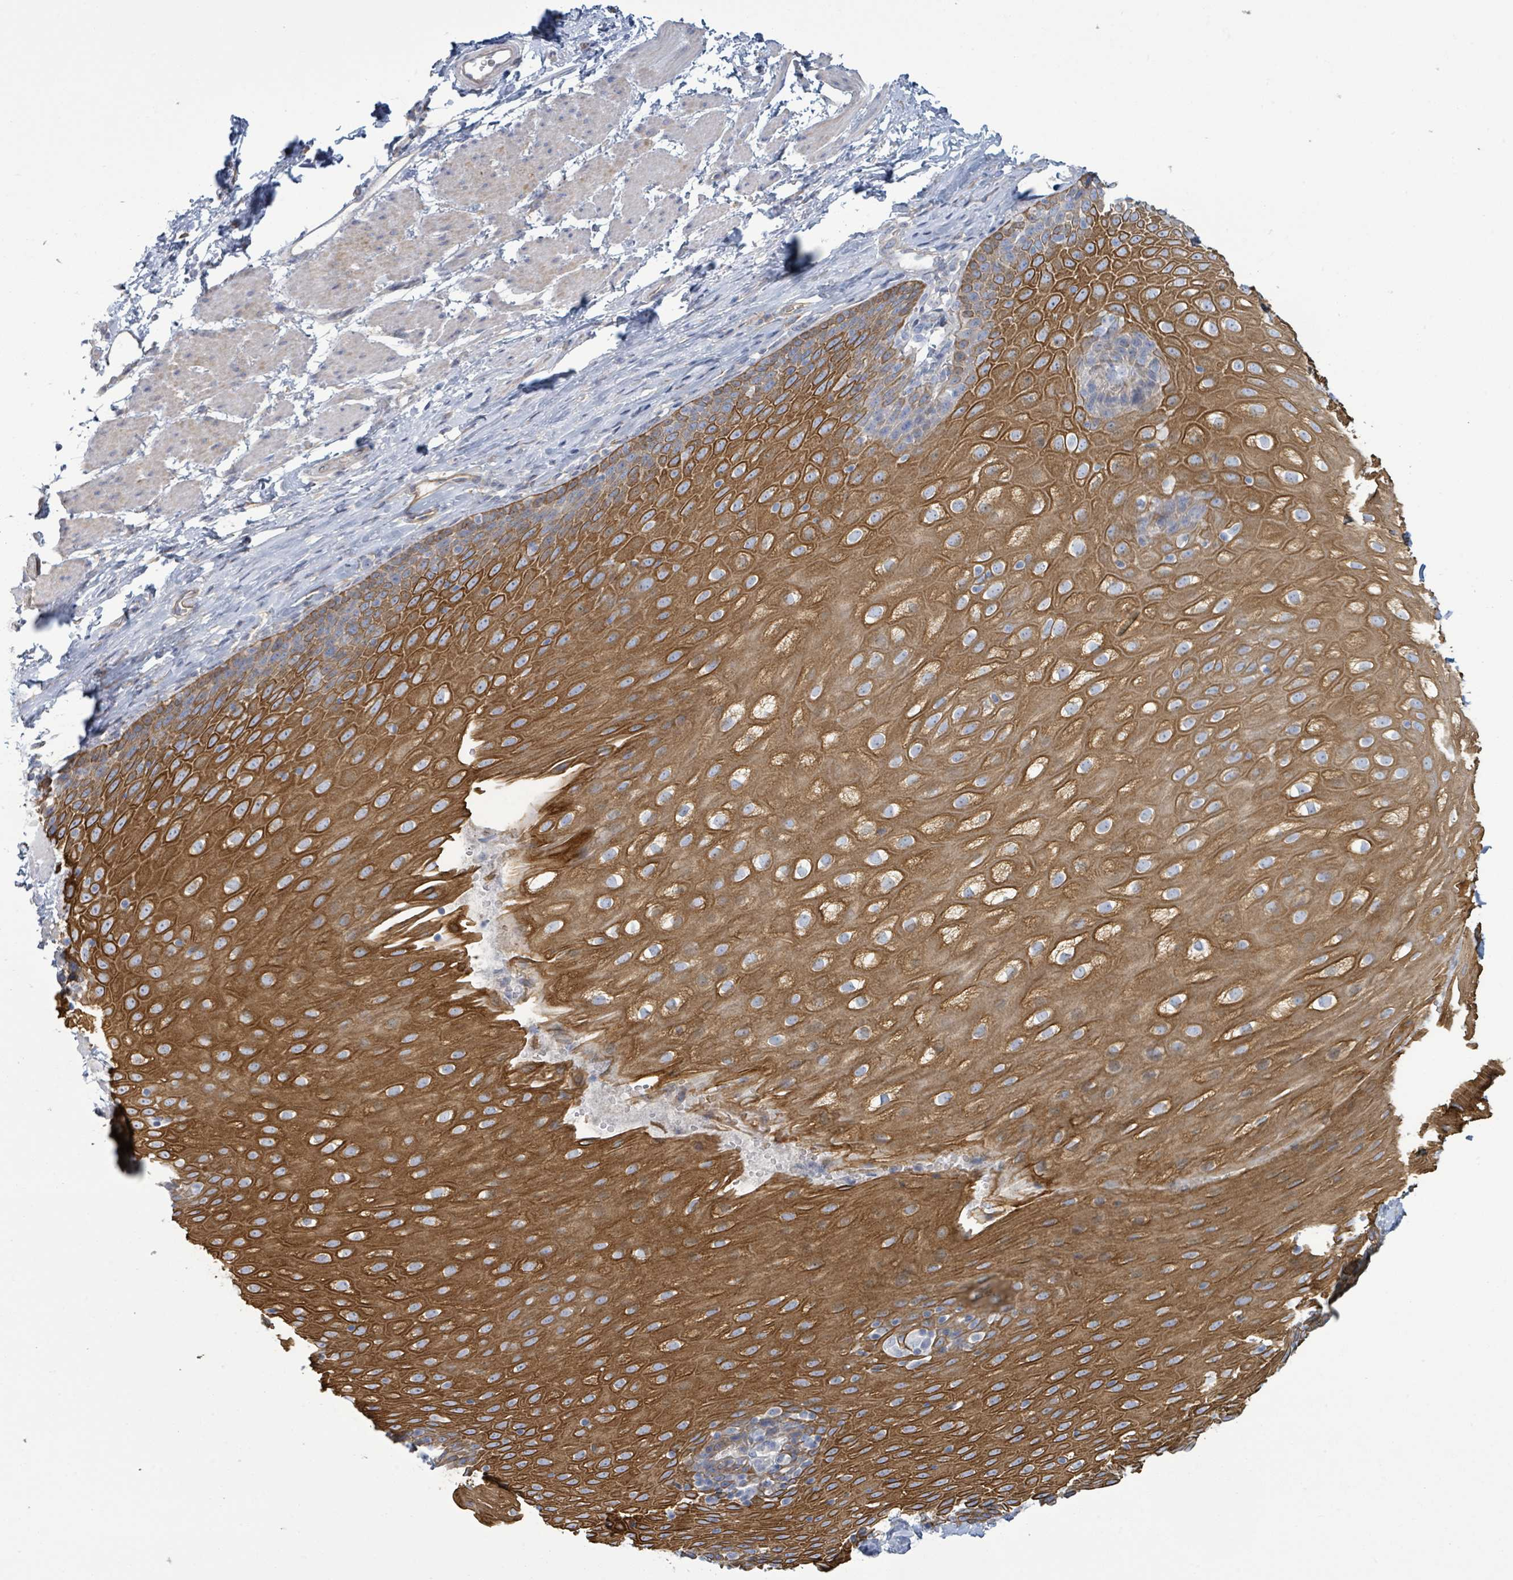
{"staining": {"intensity": "strong", "quantity": "25%-75%", "location": "cytoplasmic/membranous"}, "tissue": "esophagus", "cell_type": "Squamous epithelial cells", "image_type": "normal", "snomed": [{"axis": "morphology", "description": "Normal tissue, NOS"}, {"axis": "topography", "description": "Esophagus"}], "caption": "This is an image of IHC staining of normal esophagus, which shows strong staining in the cytoplasmic/membranous of squamous epithelial cells.", "gene": "COL13A1", "patient": {"sex": "female", "age": 61}}